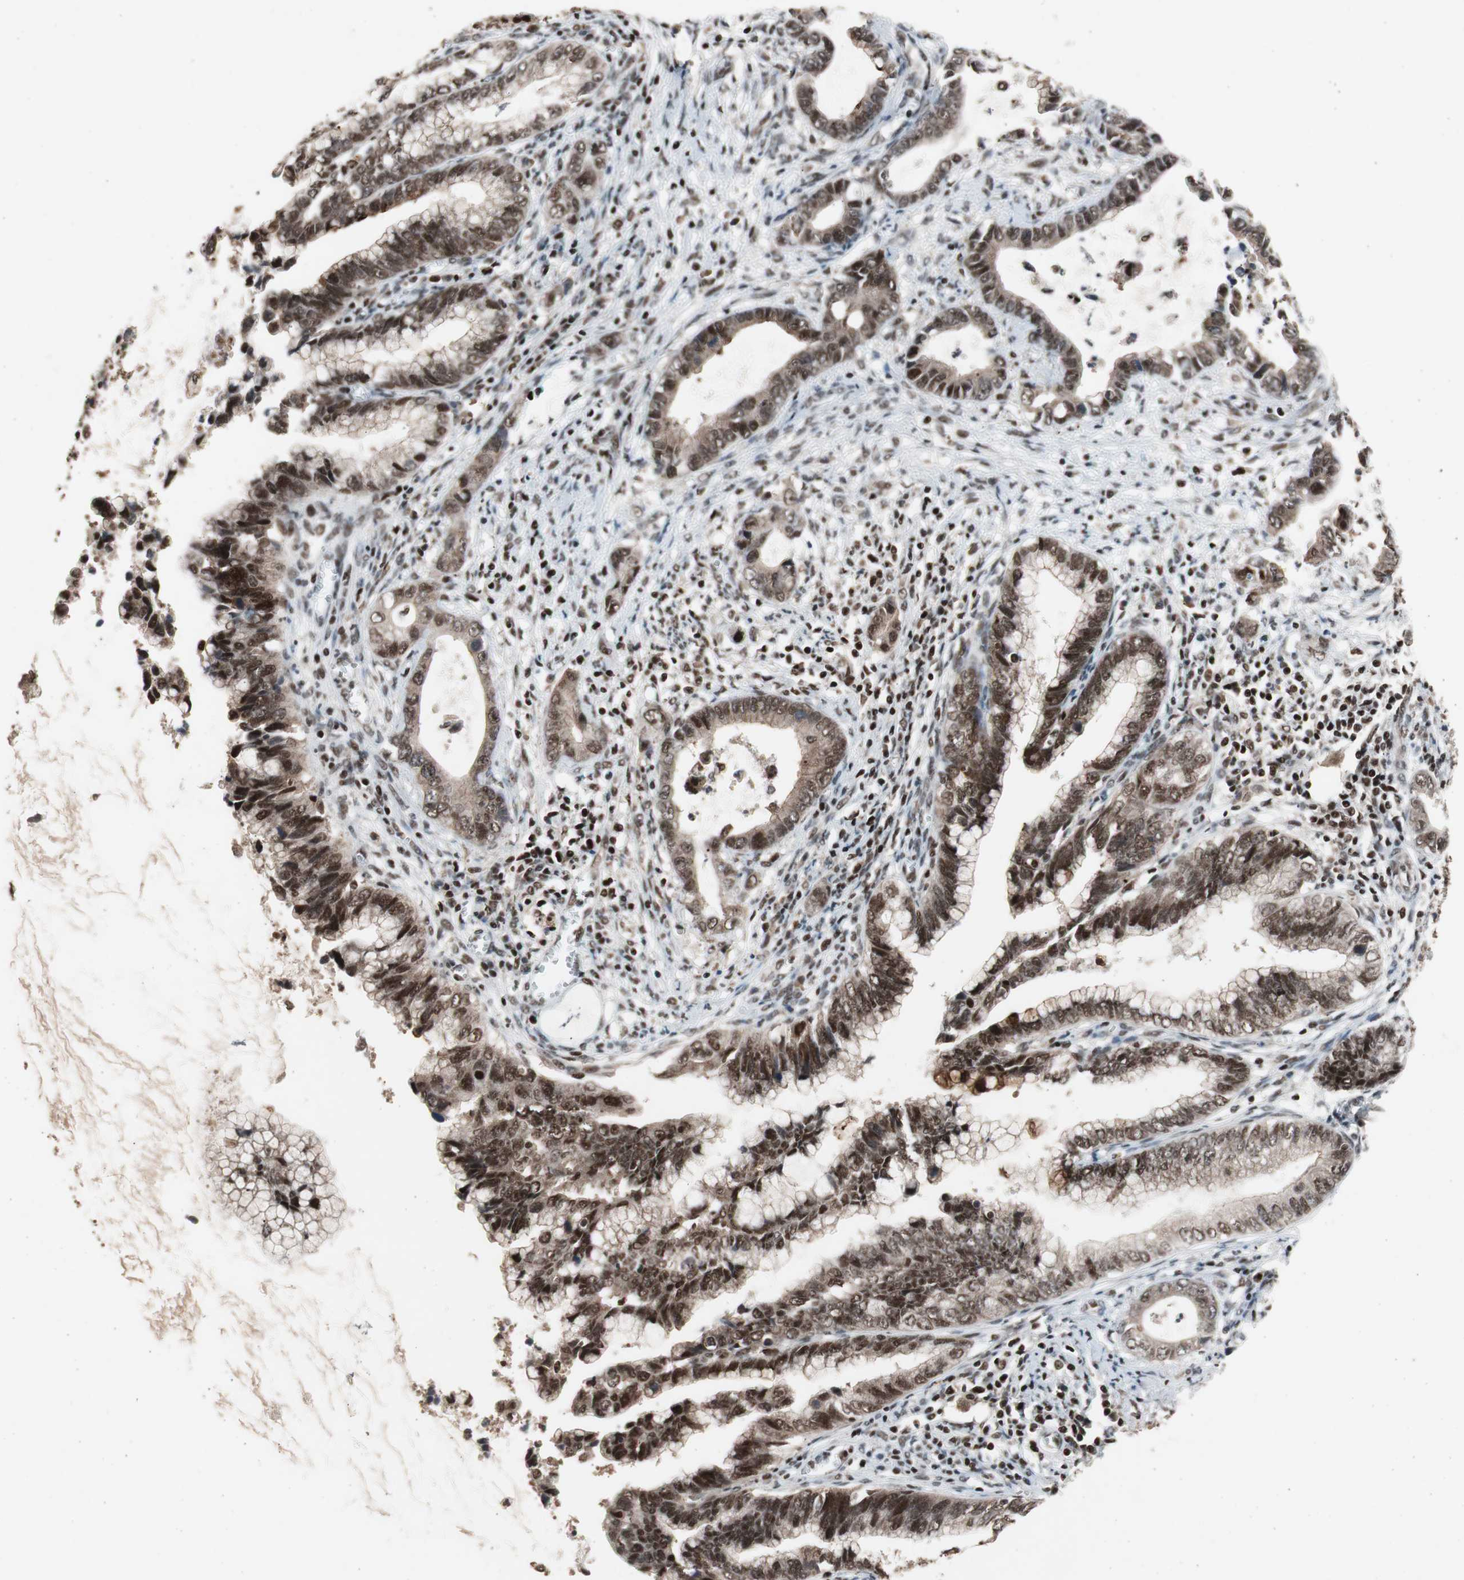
{"staining": {"intensity": "strong", "quantity": ">75%", "location": "cytoplasmic/membranous,nuclear"}, "tissue": "cervical cancer", "cell_type": "Tumor cells", "image_type": "cancer", "snomed": [{"axis": "morphology", "description": "Adenocarcinoma, NOS"}, {"axis": "topography", "description": "Cervix"}], "caption": "The micrograph demonstrates a brown stain indicating the presence of a protein in the cytoplasmic/membranous and nuclear of tumor cells in adenocarcinoma (cervical).", "gene": "RPA1", "patient": {"sex": "female", "age": 44}}